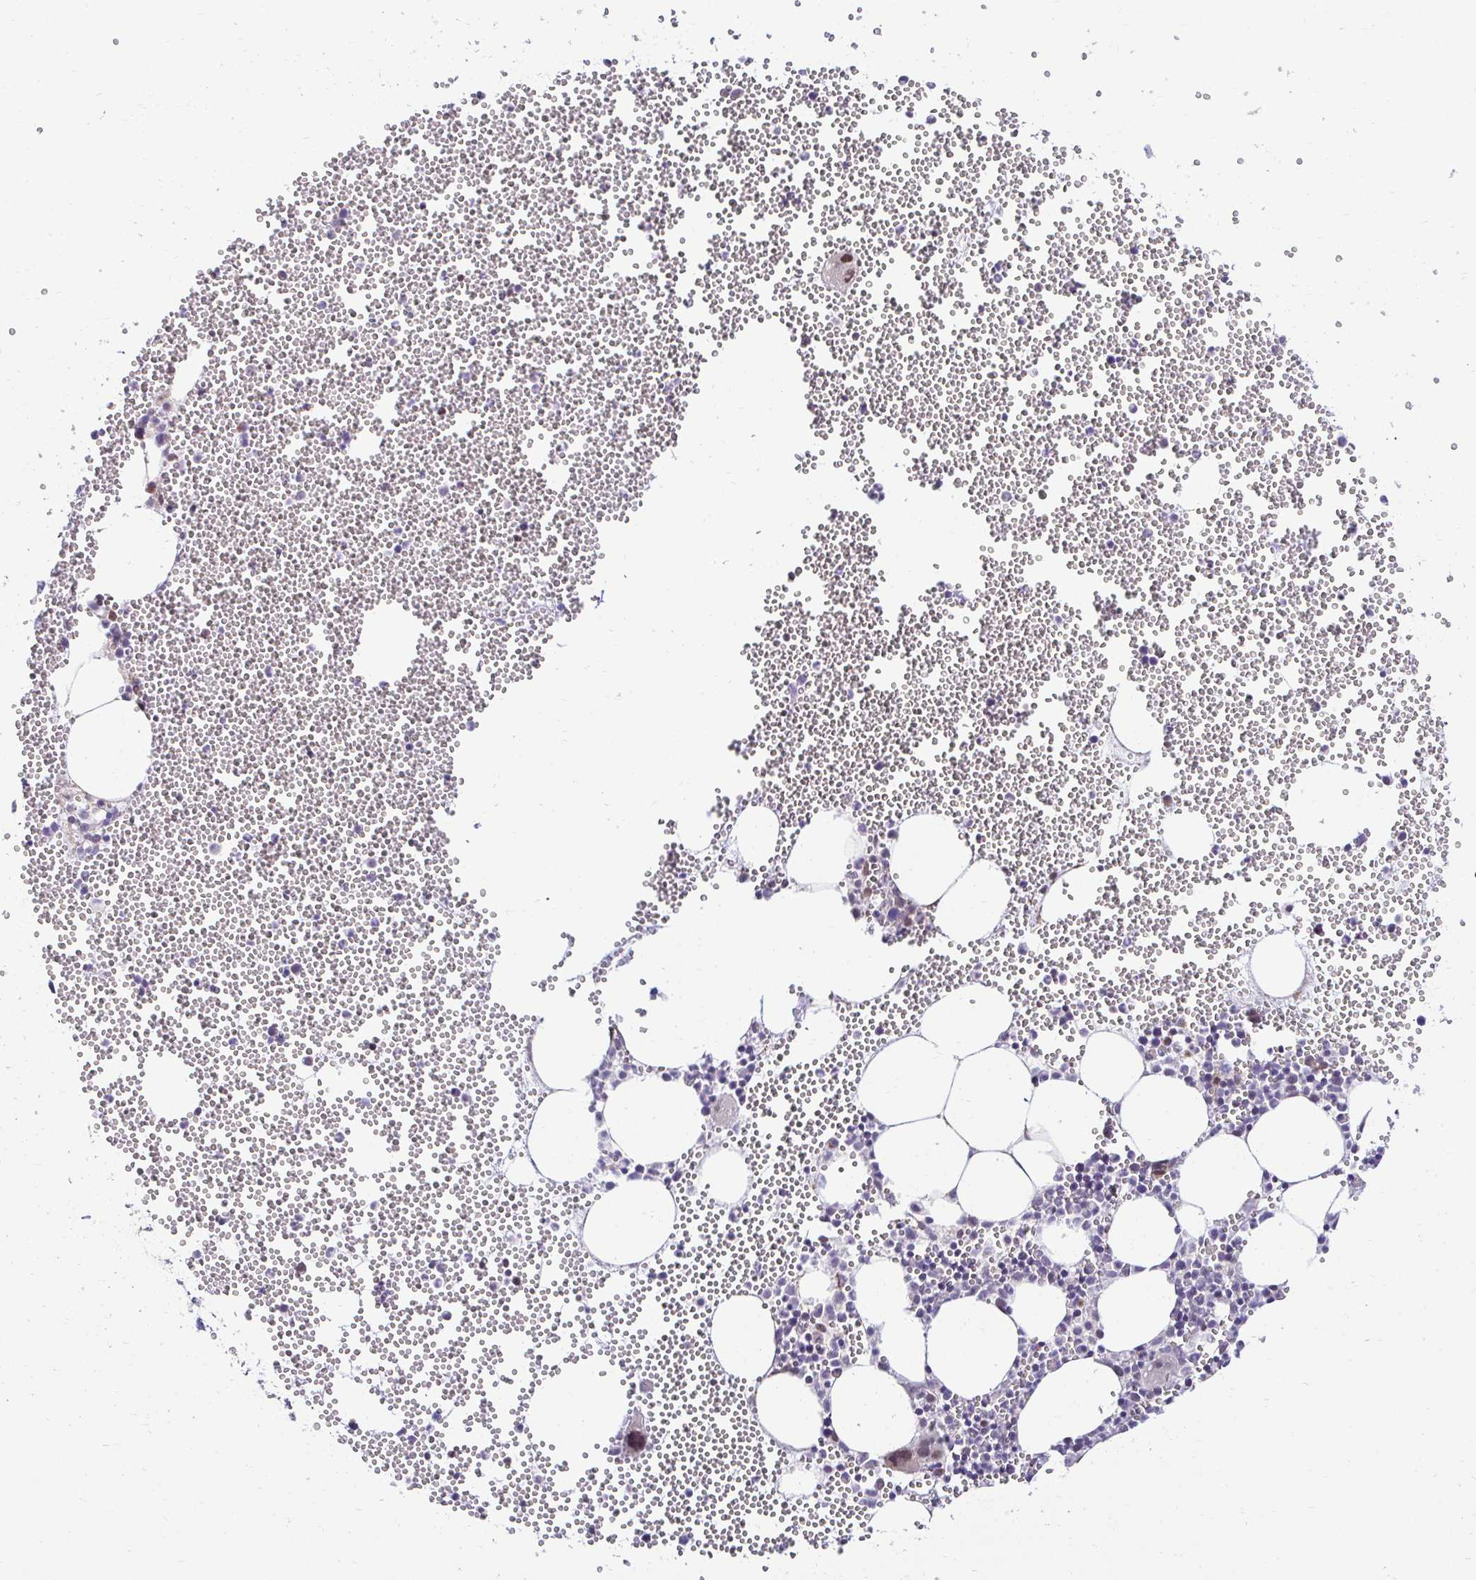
{"staining": {"intensity": "moderate", "quantity": "<25%", "location": "nuclear"}, "tissue": "bone marrow", "cell_type": "Hematopoietic cells", "image_type": "normal", "snomed": [{"axis": "morphology", "description": "Normal tissue, NOS"}, {"axis": "topography", "description": "Bone marrow"}], "caption": "Unremarkable bone marrow reveals moderate nuclear expression in about <25% of hematopoietic cells.", "gene": "HPS1", "patient": {"sex": "female", "age": 80}}